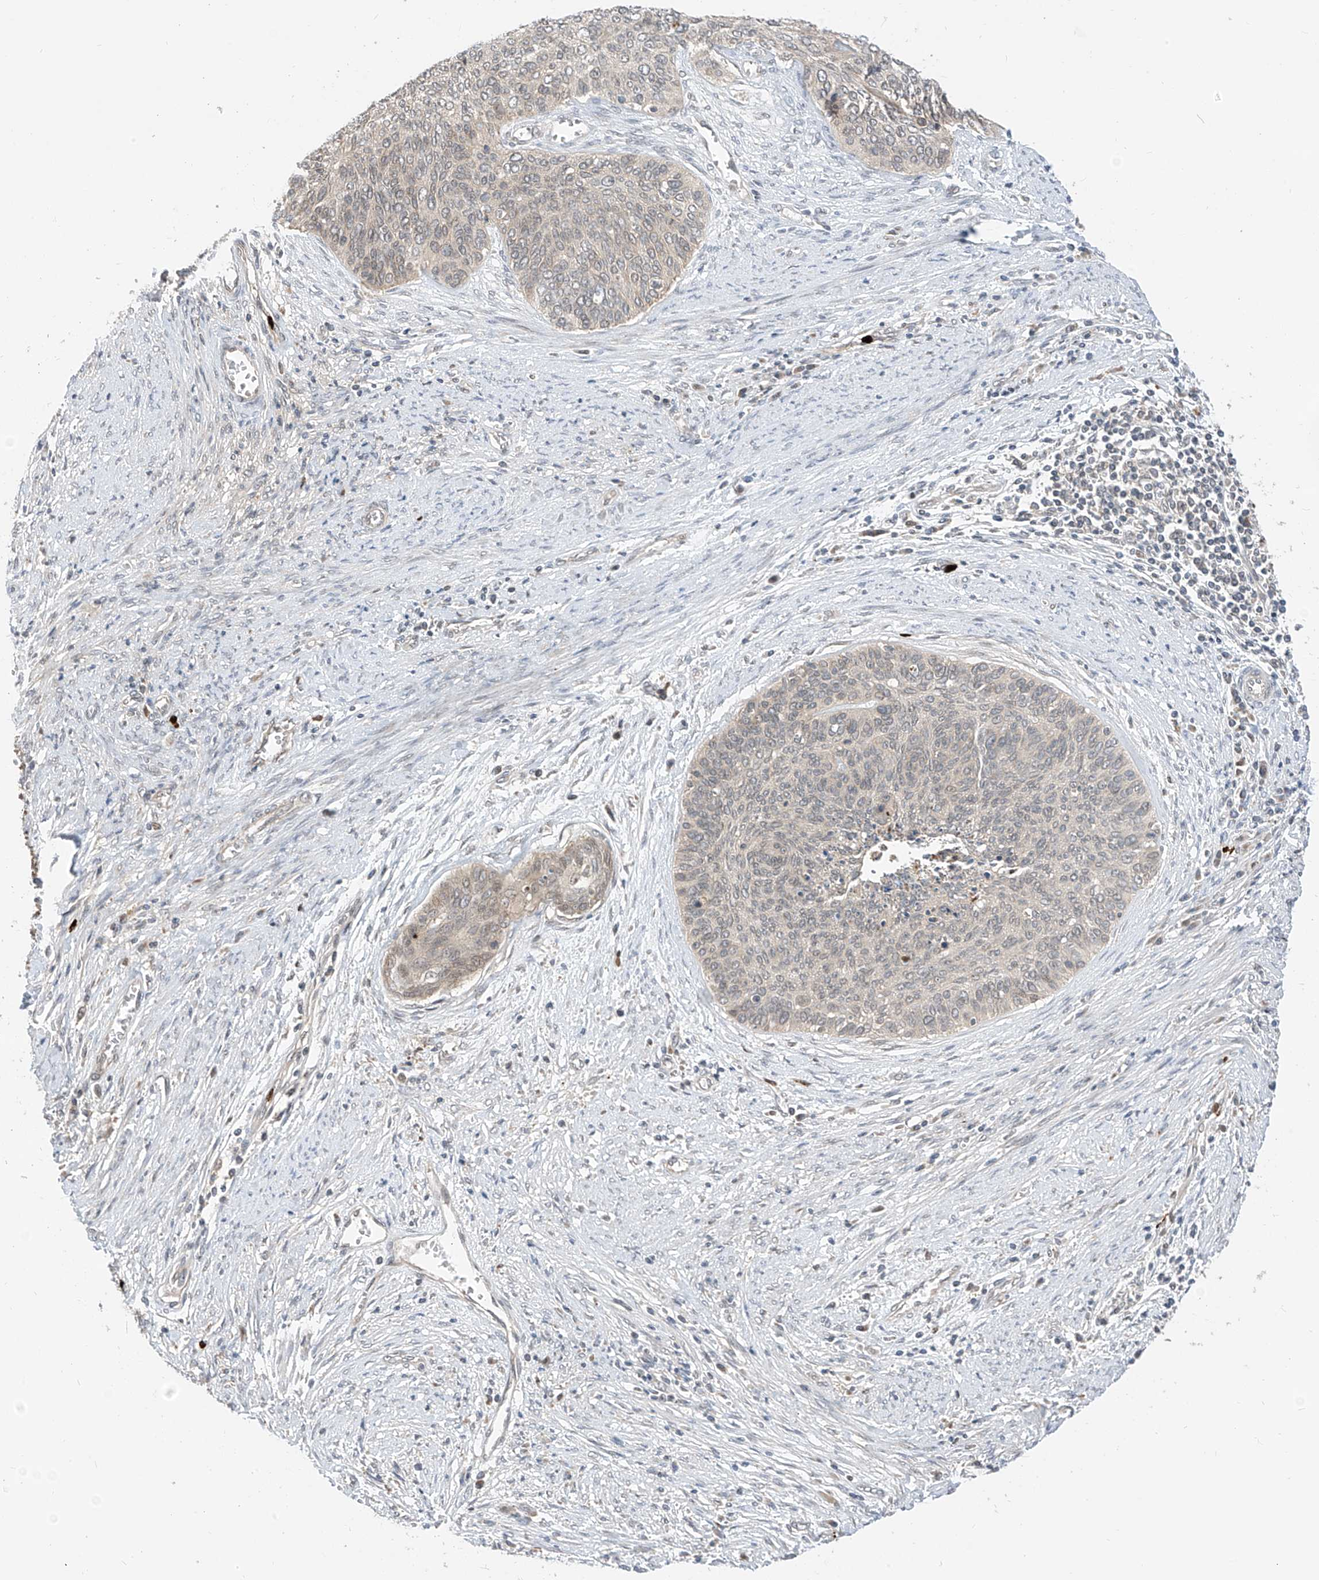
{"staining": {"intensity": "negative", "quantity": "none", "location": "none"}, "tissue": "cervical cancer", "cell_type": "Tumor cells", "image_type": "cancer", "snomed": [{"axis": "morphology", "description": "Squamous cell carcinoma, NOS"}, {"axis": "topography", "description": "Cervix"}], "caption": "Human cervical cancer stained for a protein using IHC demonstrates no expression in tumor cells.", "gene": "CNKSR1", "patient": {"sex": "female", "age": 55}}